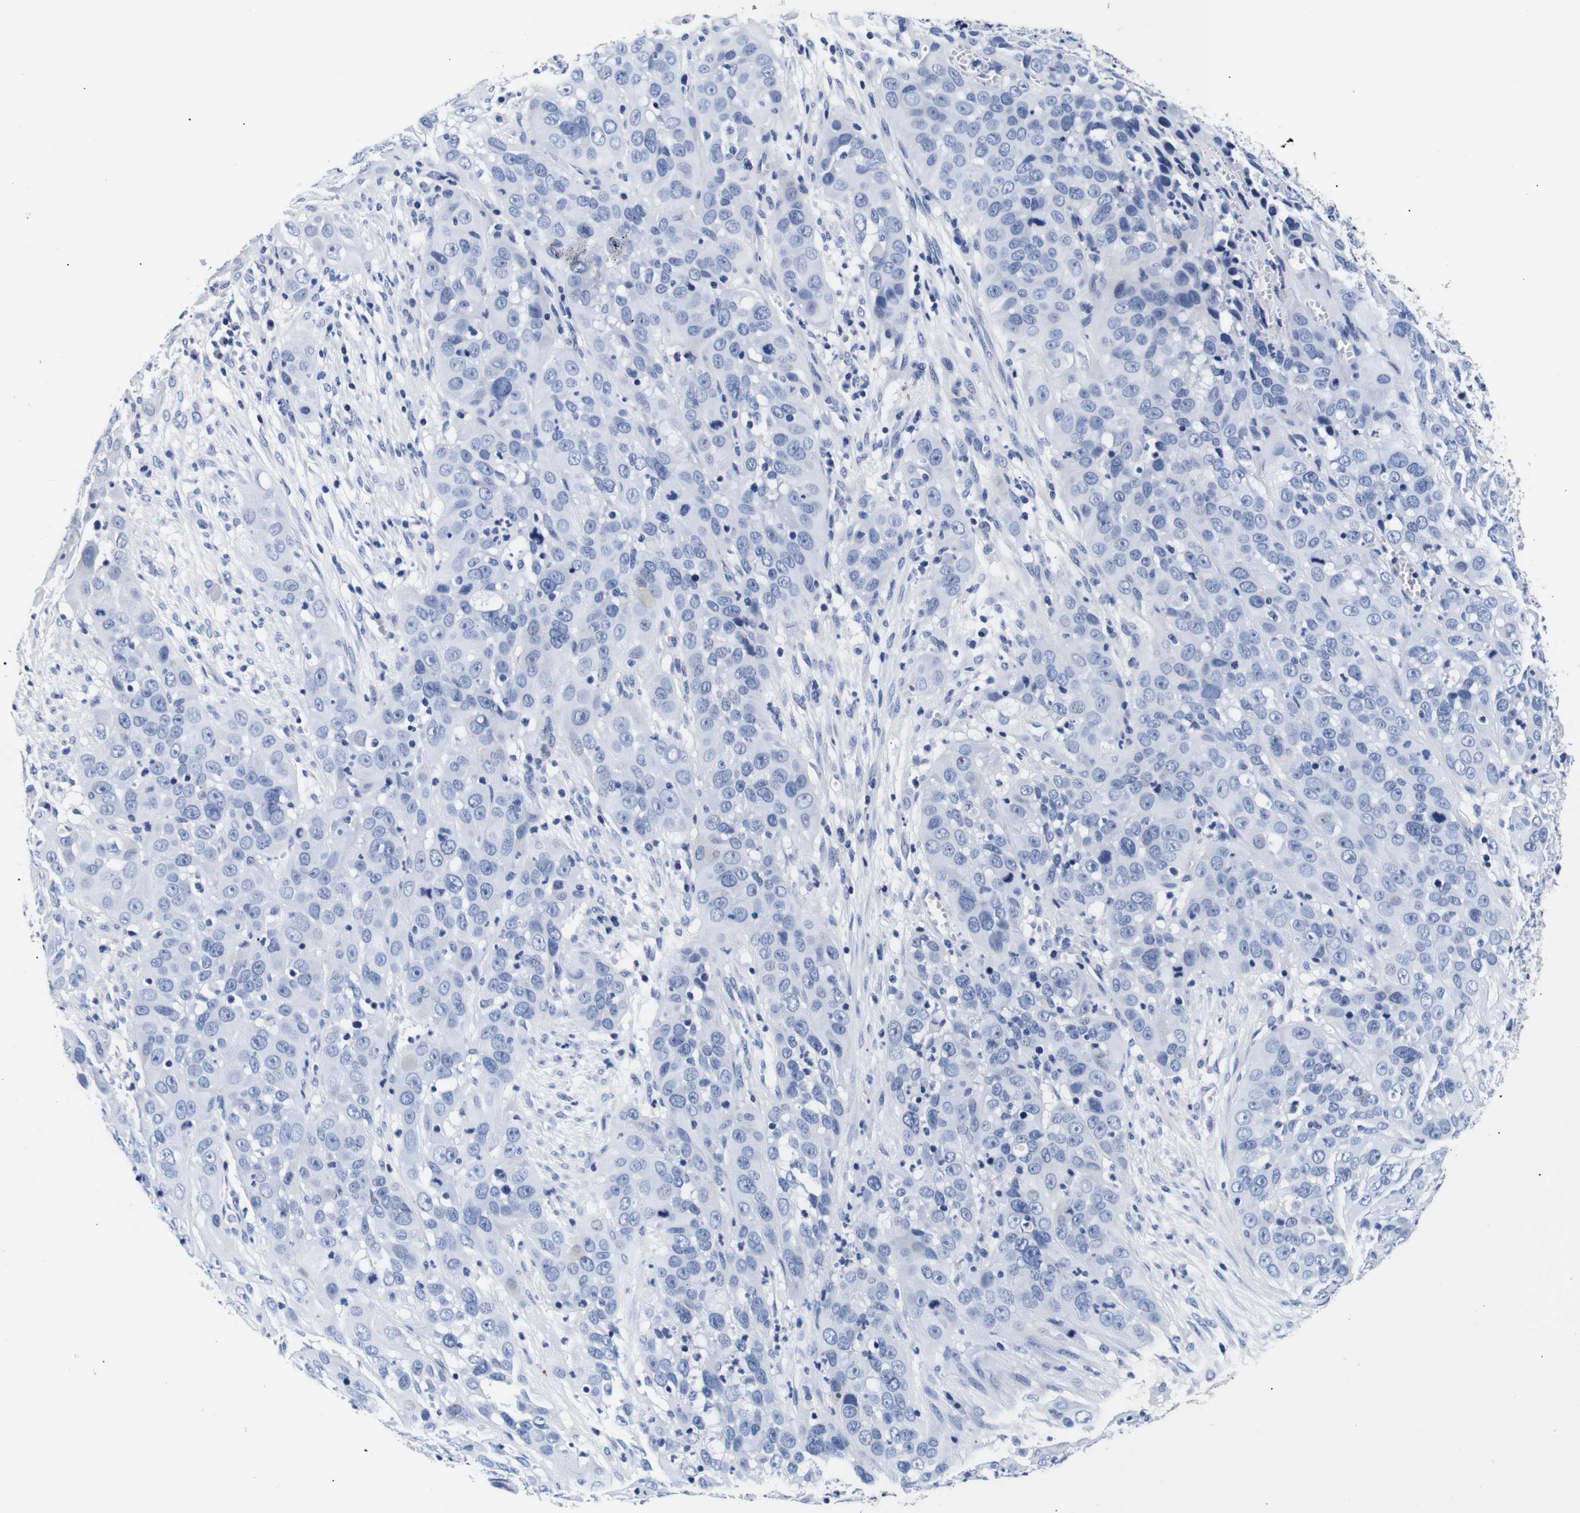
{"staining": {"intensity": "negative", "quantity": "none", "location": "none"}, "tissue": "cervical cancer", "cell_type": "Tumor cells", "image_type": "cancer", "snomed": [{"axis": "morphology", "description": "Squamous cell carcinoma, NOS"}, {"axis": "topography", "description": "Cervix"}], "caption": "Immunohistochemistry (IHC) photomicrograph of neoplastic tissue: human cervical cancer (squamous cell carcinoma) stained with DAB (3,3'-diaminobenzidine) demonstrates no significant protein staining in tumor cells.", "gene": "GAP43", "patient": {"sex": "female", "age": 32}}